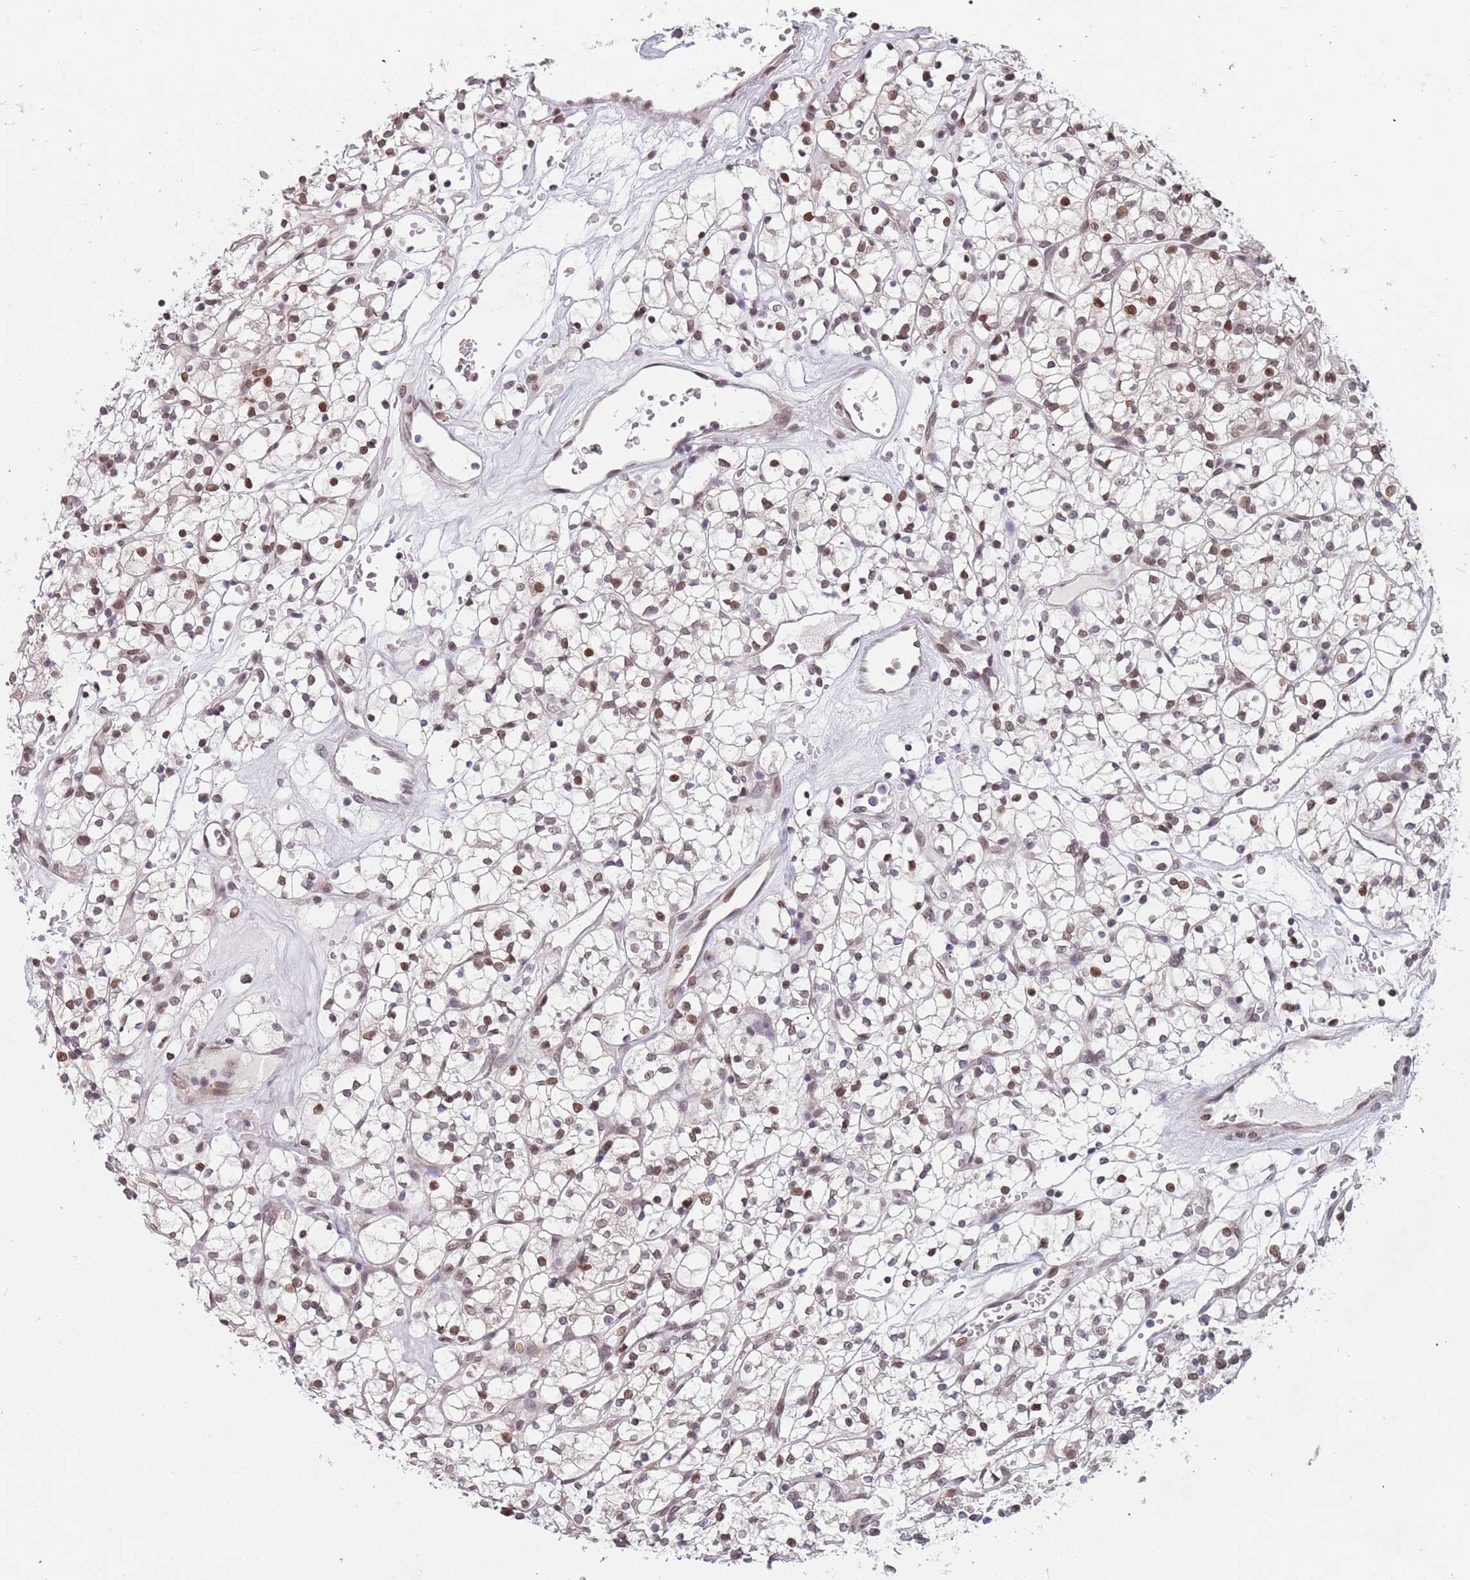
{"staining": {"intensity": "weak", "quantity": ">75%", "location": "nuclear"}, "tissue": "renal cancer", "cell_type": "Tumor cells", "image_type": "cancer", "snomed": [{"axis": "morphology", "description": "Adenocarcinoma, NOS"}, {"axis": "topography", "description": "Kidney"}], "caption": "A high-resolution image shows immunohistochemistry staining of renal adenocarcinoma, which reveals weak nuclear expression in about >75% of tumor cells. (brown staining indicates protein expression, while blue staining denotes nuclei).", "gene": "KLHDC2", "patient": {"sex": "female", "age": 64}}